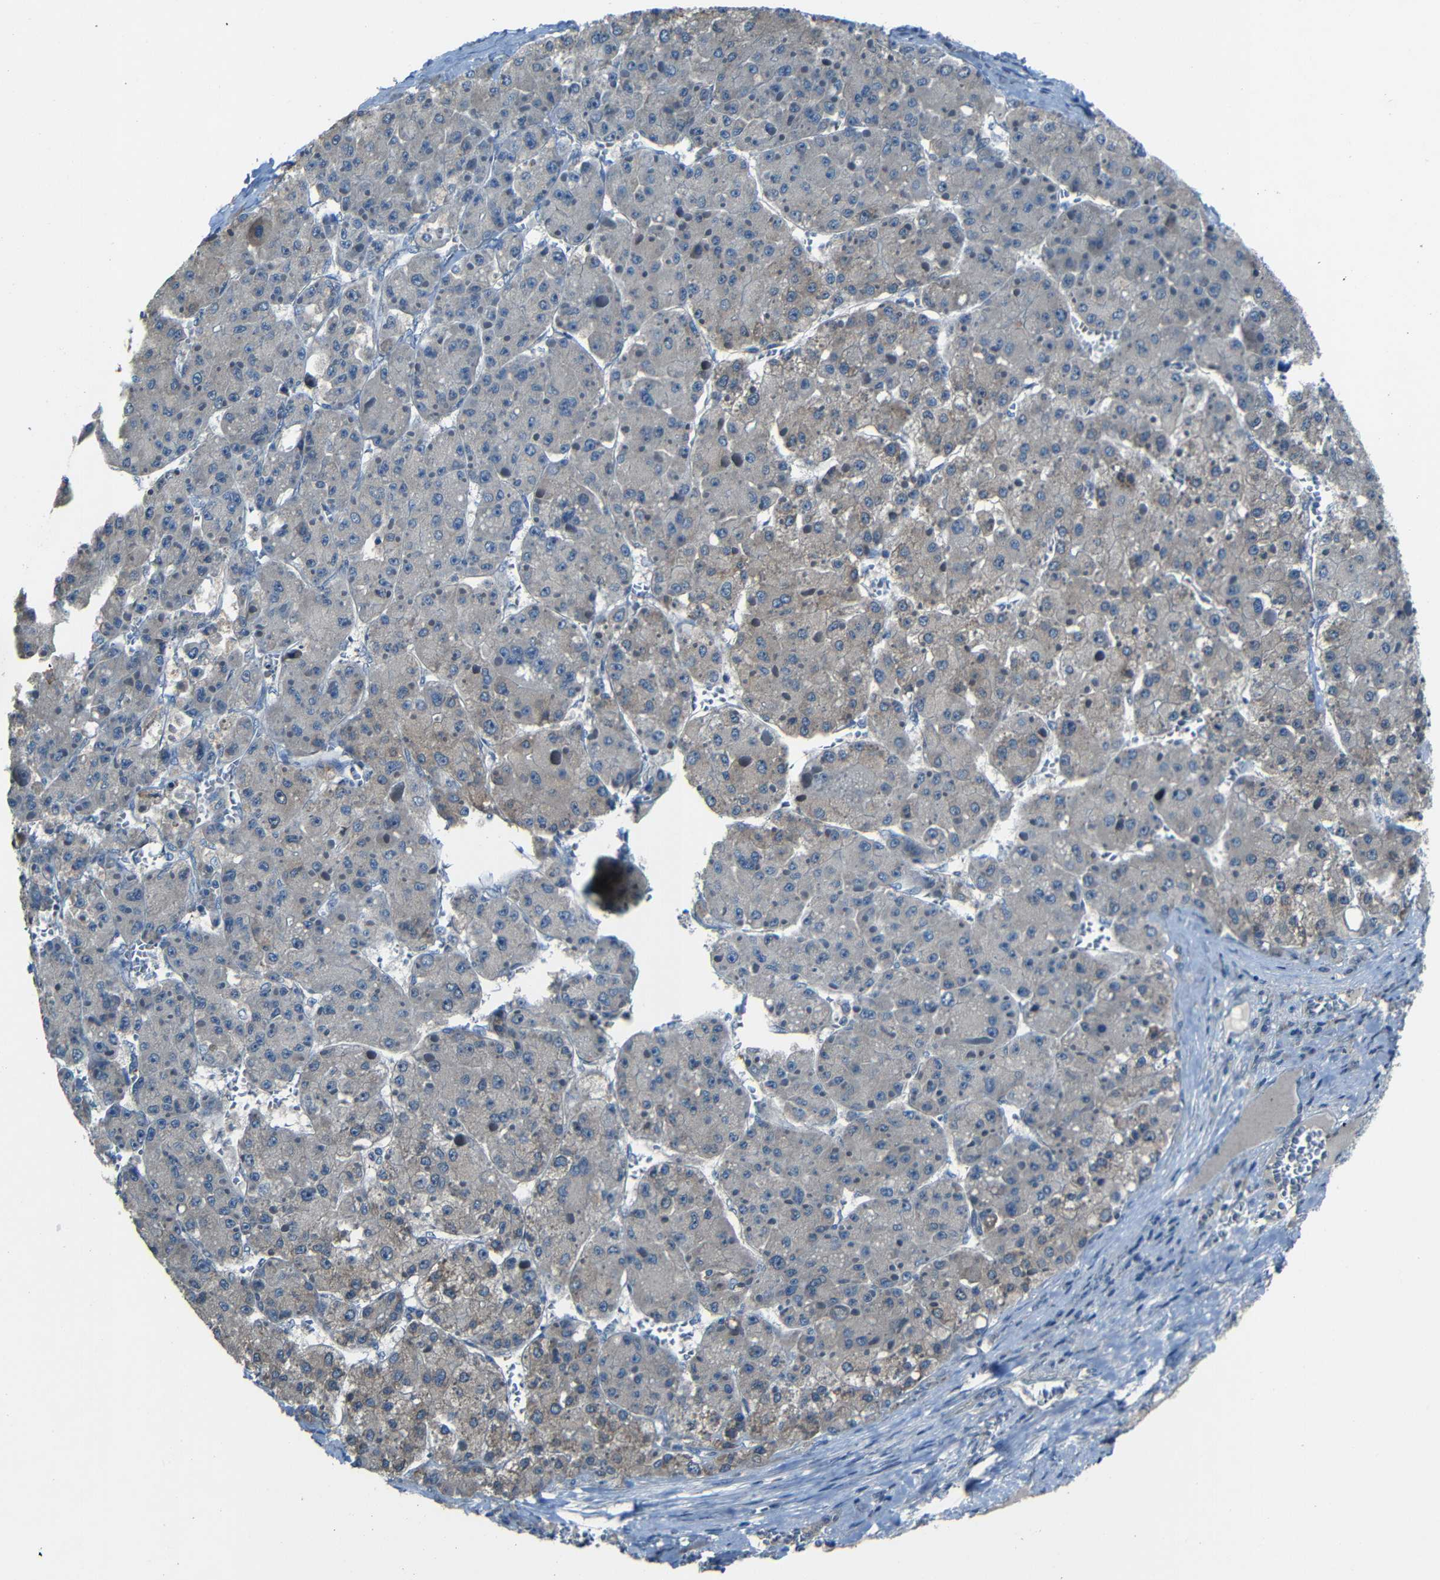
{"staining": {"intensity": "negative", "quantity": "none", "location": "none"}, "tissue": "liver cancer", "cell_type": "Tumor cells", "image_type": "cancer", "snomed": [{"axis": "morphology", "description": "Carcinoma, Hepatocellular, NOS"}, {"axis": "topography", "description": "Liver"}], "caption": "The micrograph reveals no significant expression in tumor cells of liver cancer (hepatocellular carcinoma).", "gene": "SLA", "patient": {"sex": "female", "age": 73}}